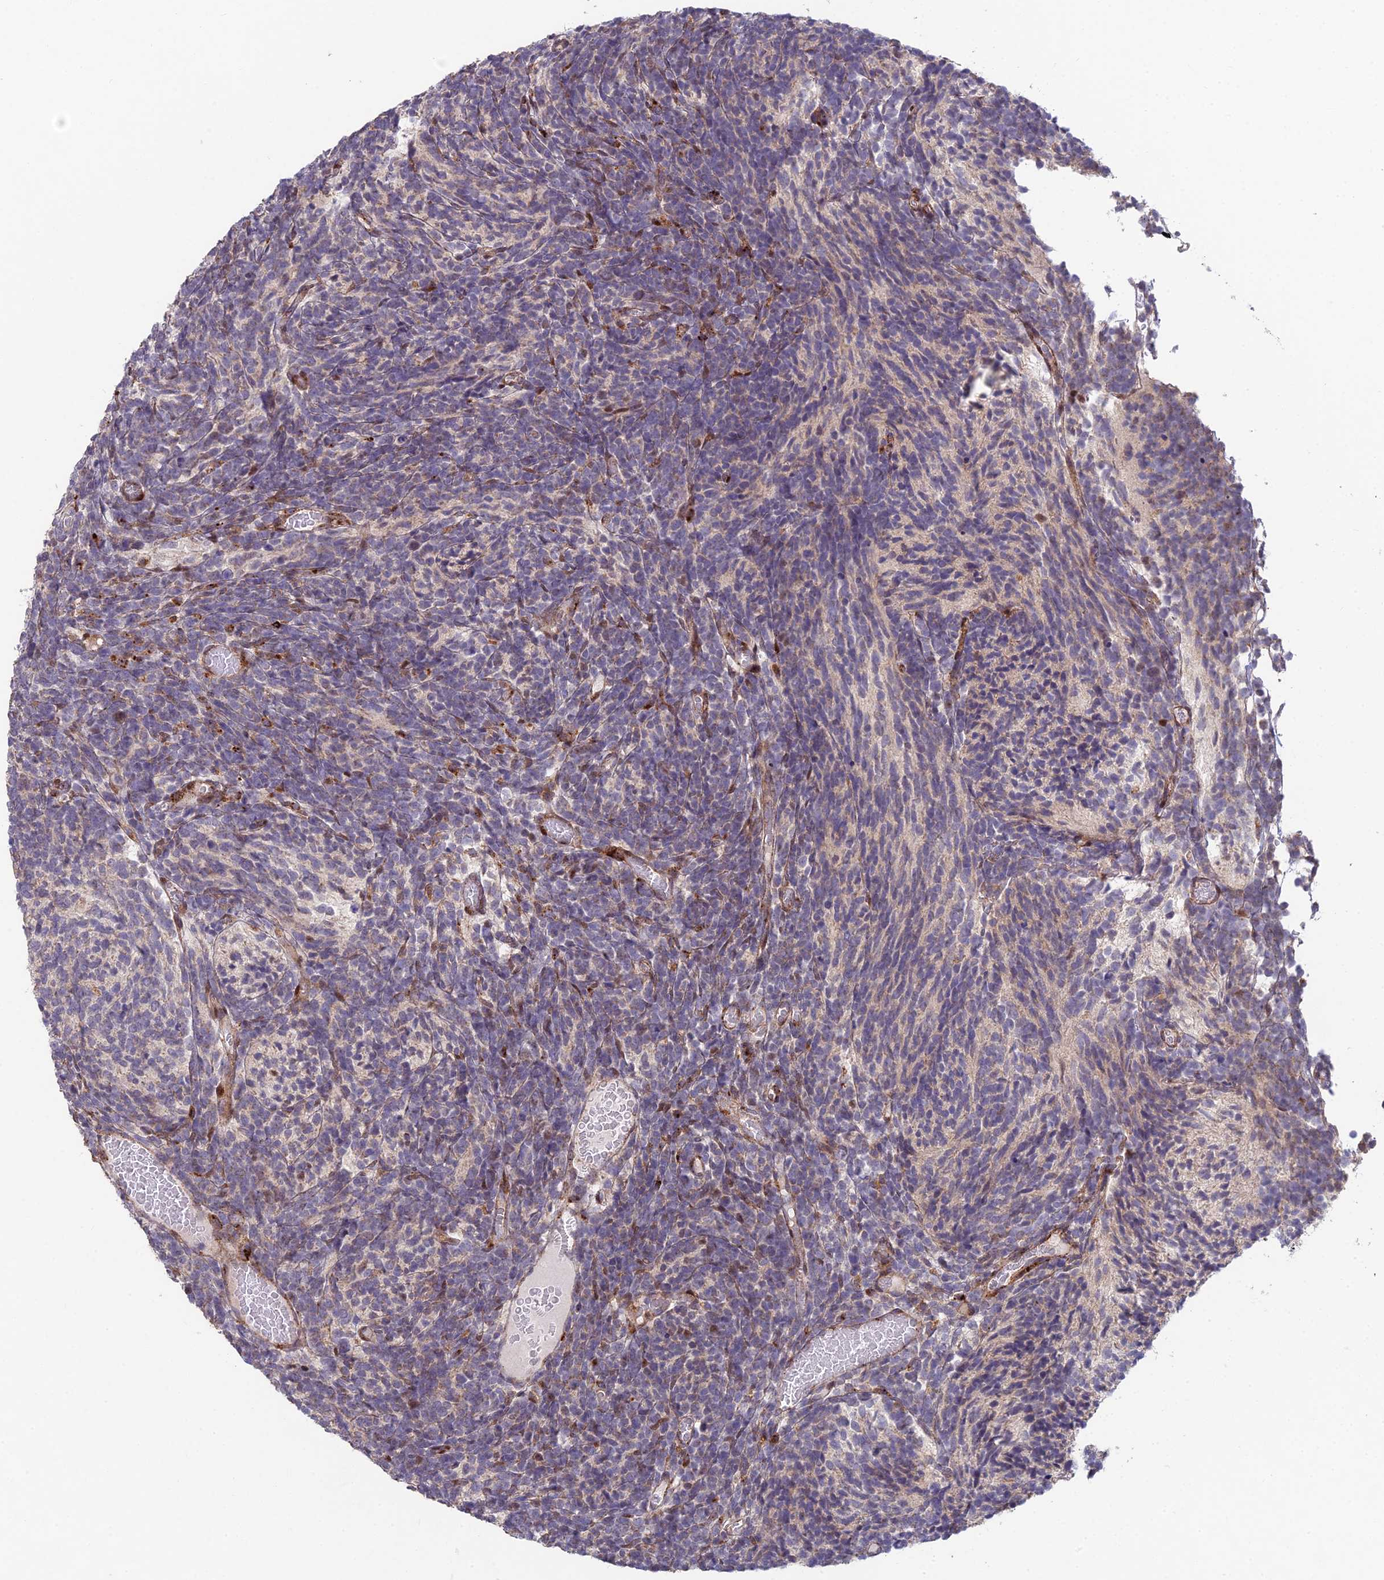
{"staining": {"intensity": "negative", "quantity": "none", "location": "none"}, "tissue": "glioma", "cell_type": "Tumor cells", "image_type": "cancer", "snomed": [{"axis": "morphology", "description": "Glioma, malignant, Low grade"}, {"axis": "topography", "description": "Brain"}], "caption": "An IHC histopathology image of low-grade glioma (malignant) is shown. There is no staining in tumor cells of low-grade glioma (malignant). The staining is performed using DAB brown chromogen with nuclei counter-stained in using hematoxylin.", "gene": "FOXS1", "patient": {"sex": "female", "age": 1}}